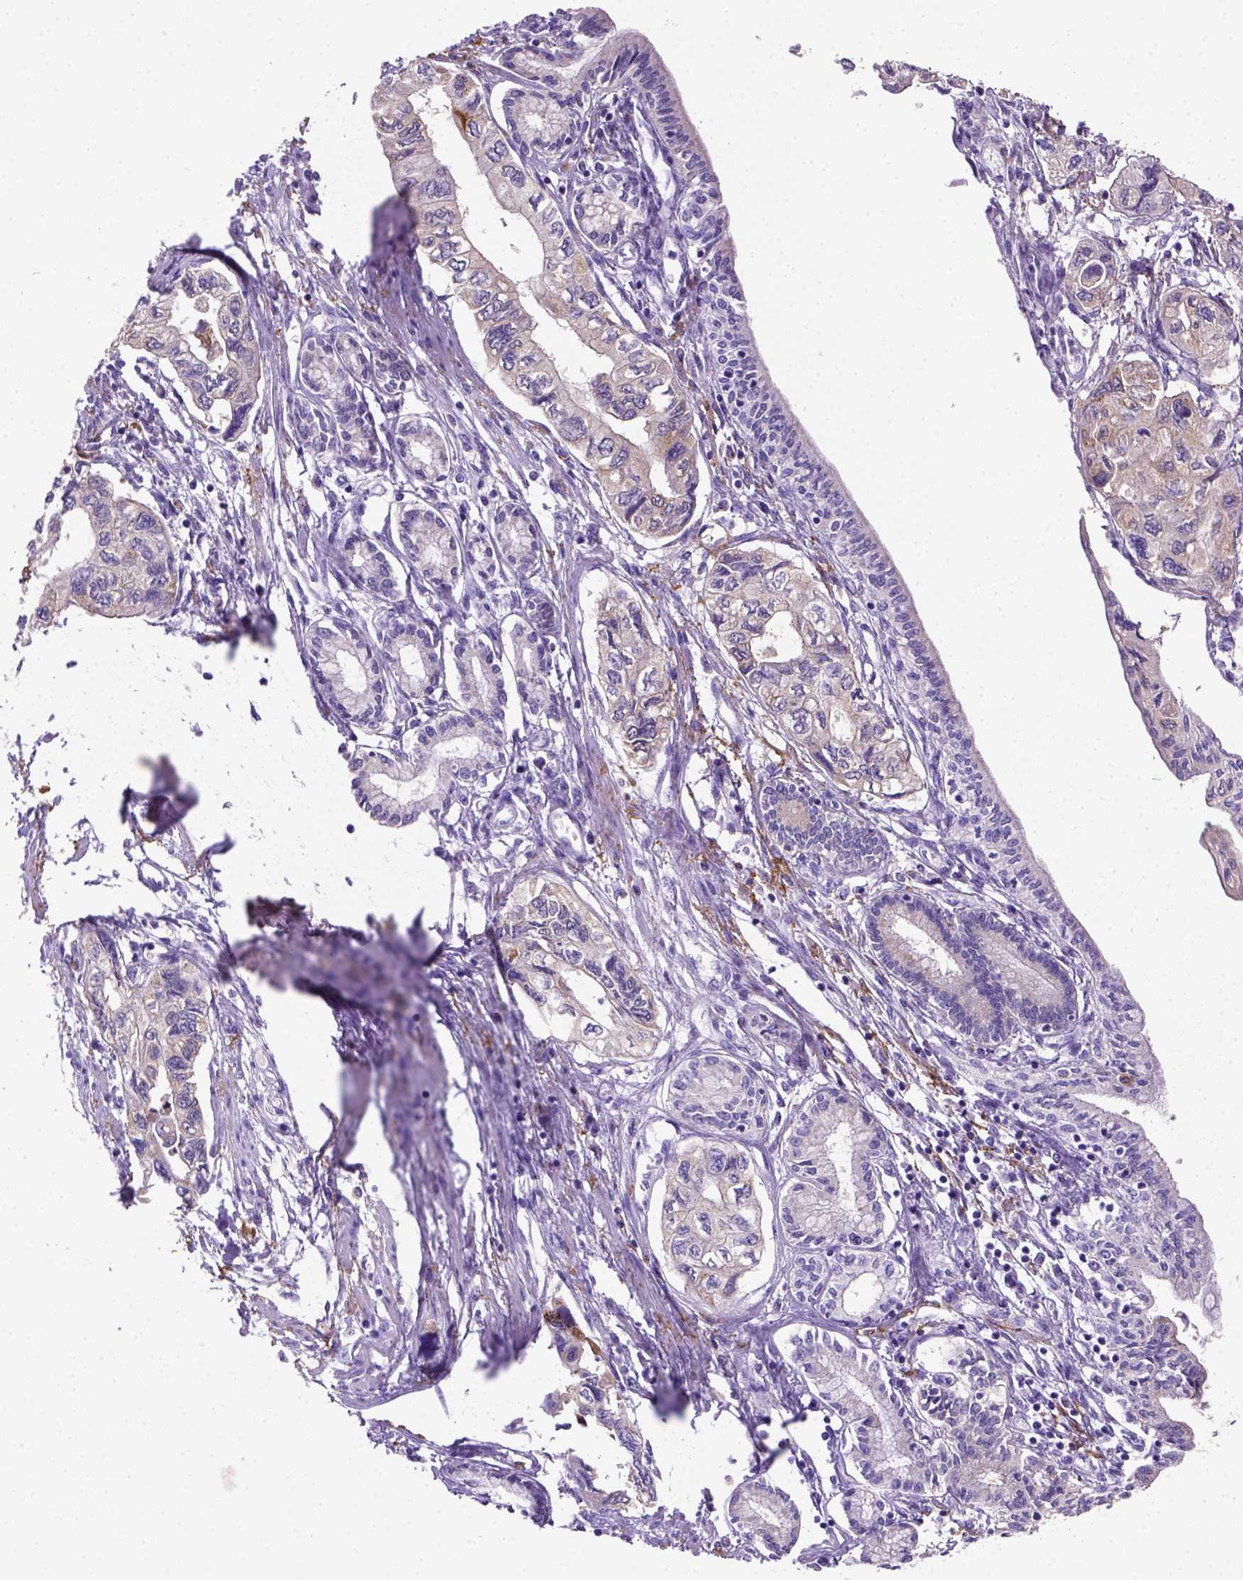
{"staining": {"intensity": "weak", "quantity": "<25%", "location": "cytoplasmic/membranous"}, "tissue": "pancreatic cancer", "cell_type": "Tumor cells", "image_type": "cancer", "snomed": [{"axis": "morphology", "description": "Adenocarcinoma, NOS"}, {"axis": "topography", "description": "Pancreas"}], "caption": "Immunohistochemical staining of pancreatic adenocarcinoma demonstrates no significant positivity in tumor cells.", "gene": "SIRPD", "patient": {"sex": "female", "age": 76}}